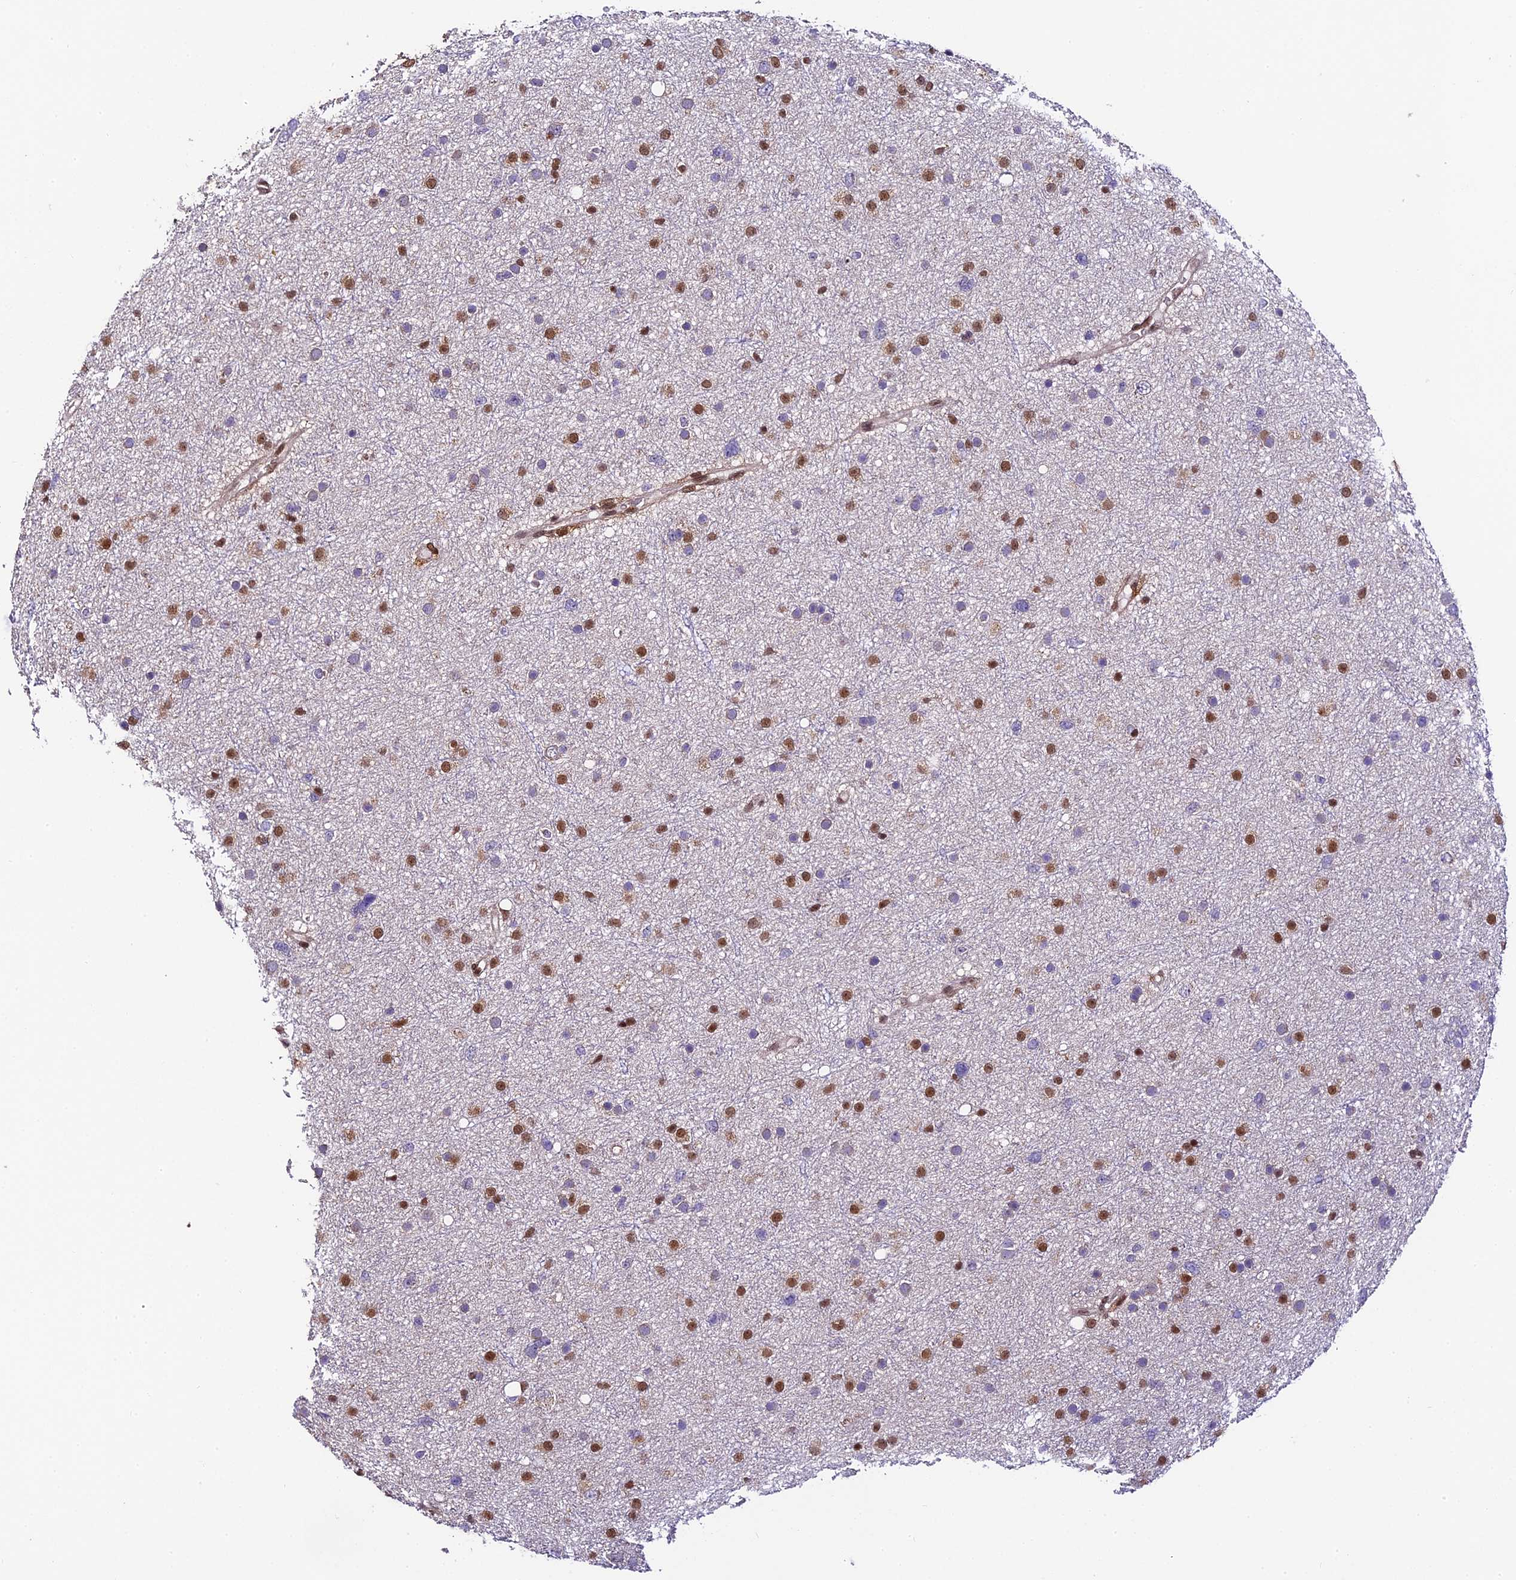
{"staining": {"intensity": "moderate", "quantity": "25%-75%", "location": "nuclear"}, "tissue": "glioma", "cell_type": "Tumor cells", "image_type": "cancer", "snomed": [{"axis": "morphology", "description": "Glioma, malignant, Low grade"}, {"axis": "topography", "description": "Cerebral cortex"}], "caption": "High-magnification brightfield microscopy of glioma stained with DAB (brown) and counterstained with hematoxylin (blue). tumor cells exhibit moderate nuclear staining is present in approximately25%-75% of cells.", "gene": "TRIM22", "patient": {"sex": "female", "age": 39}}